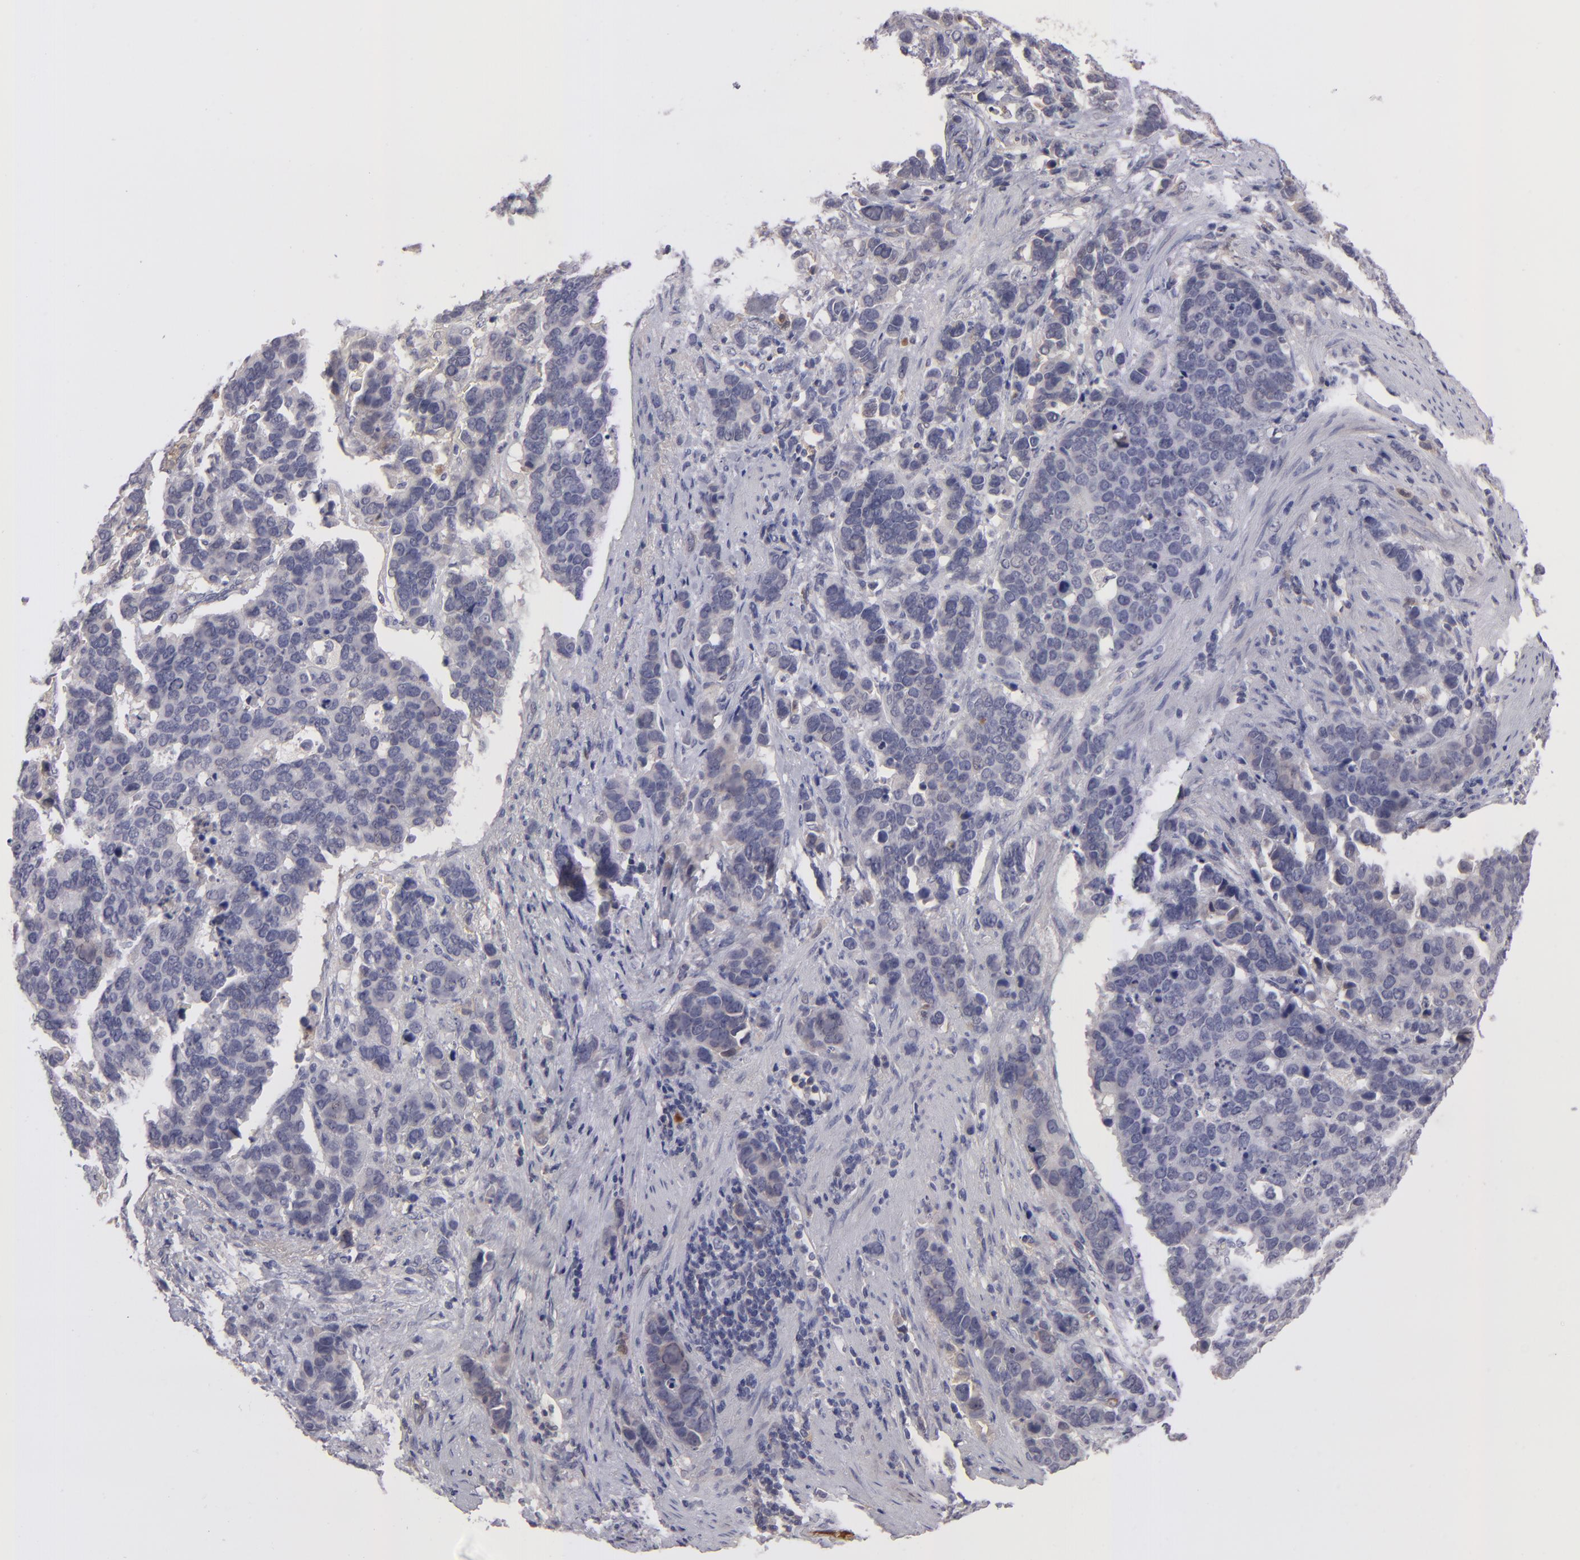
{"staining": {"intensity": "negative", "quantity": "none", "location": "none"}, "tissue": "stomach cancer", "cell_type": "Tumor cells", "image_type": "cancer", "snomed": [{"axis": "morphology", "description": "Adenocarcinoma, NOS"}, {"axis": "topography", "description": "Stomach, upper"}], "caption": "The IHC photomicrograph has no significant expression in tumor cells of stomach cancer (adenocarcinoma) tissue.", "gene": "ITIH4", "patient": {"sex": "male", "age": 71}}